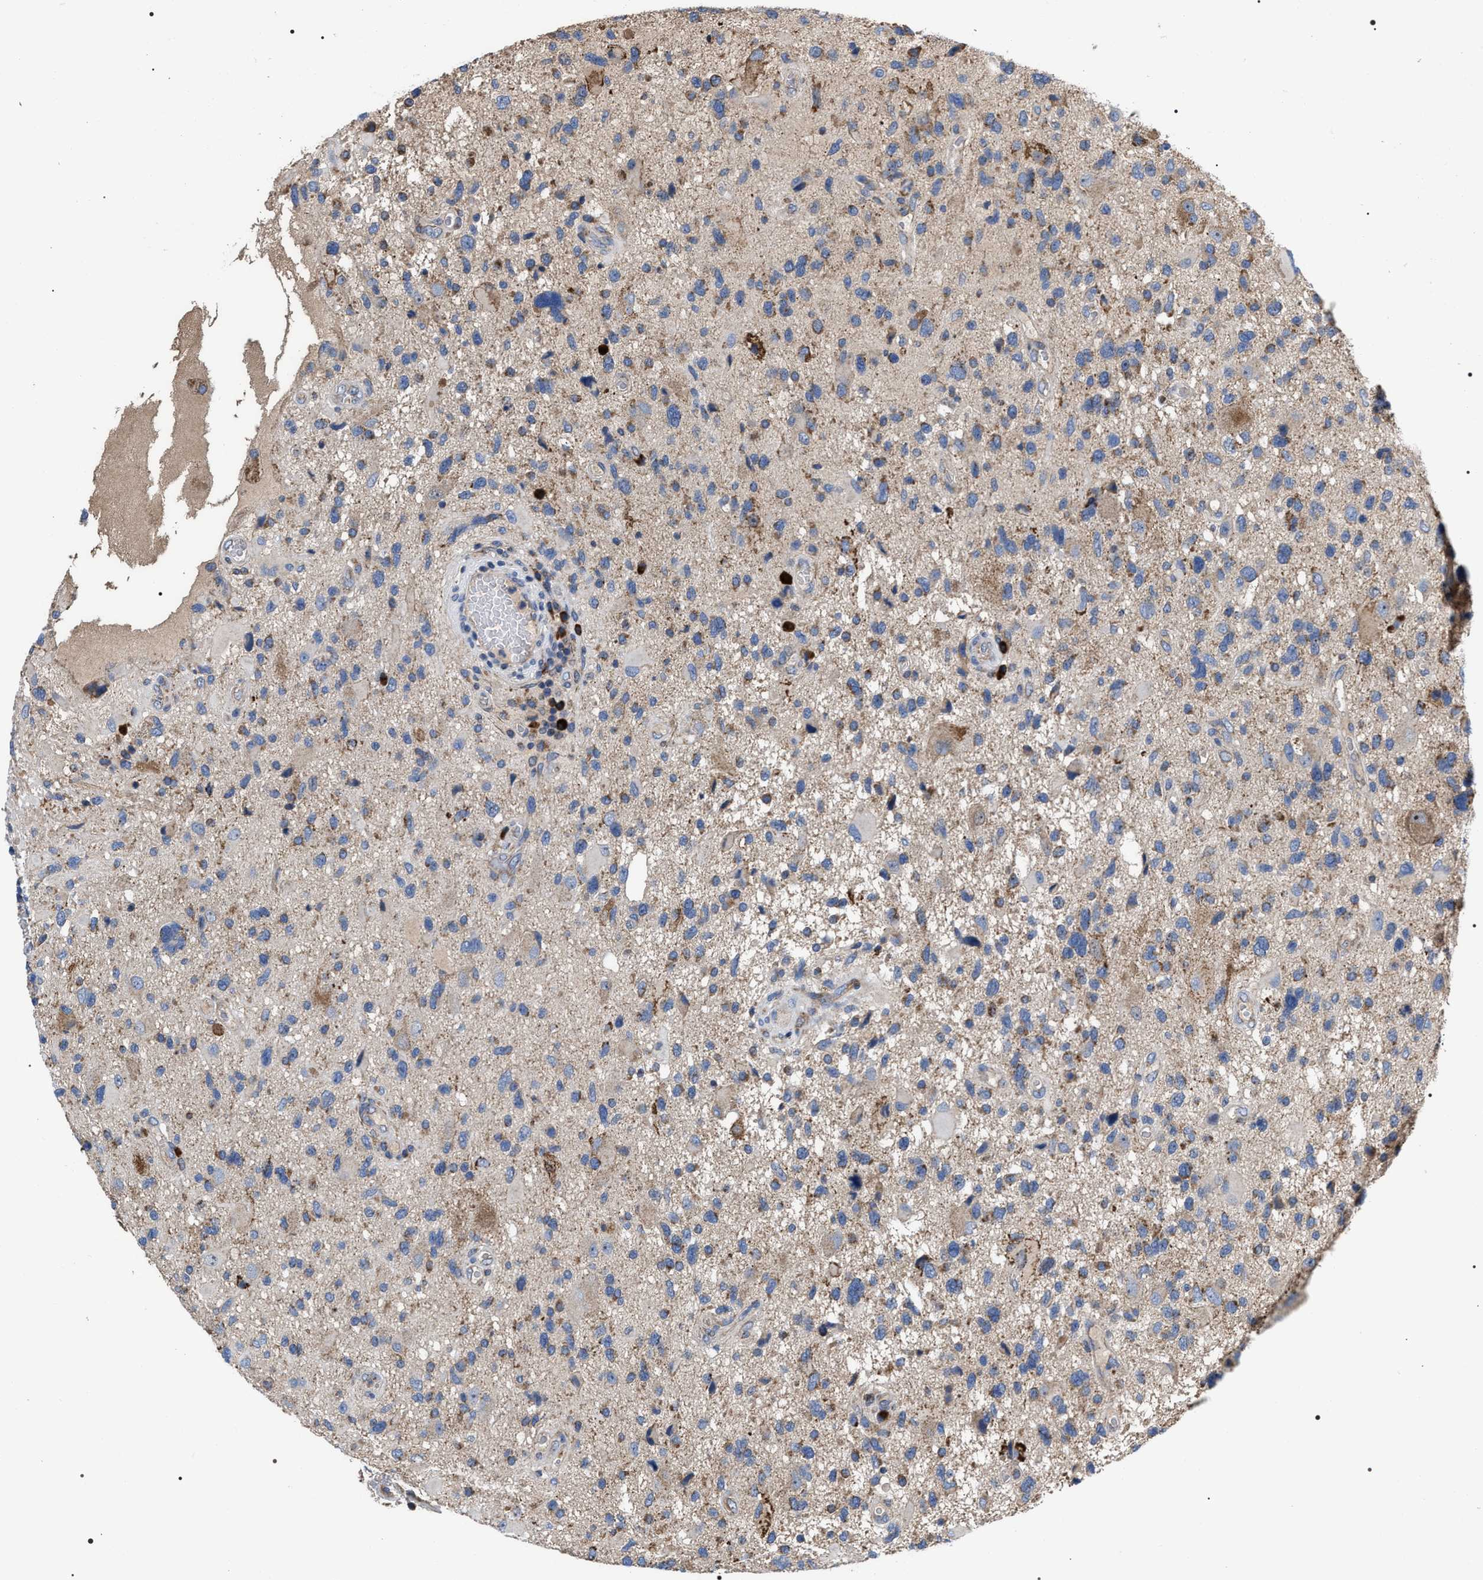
{"staining": {"intensity": "negative", "quantity": "none", "location": "none"}, "tissue": "glioma", "cell_type": "Tumor cells", "image_type": "cancer", "snomed": [{"axis": "morphology", "description": "Glioma, malignant, High grade"}, {"axis": "topography", "description": "Brain"}], "caption": "An image of glioma stained for a protein demonstrates no brown staining in tumor cells.", "gene": "MACC1", "patient": {"sex": "male", "age": 33}}